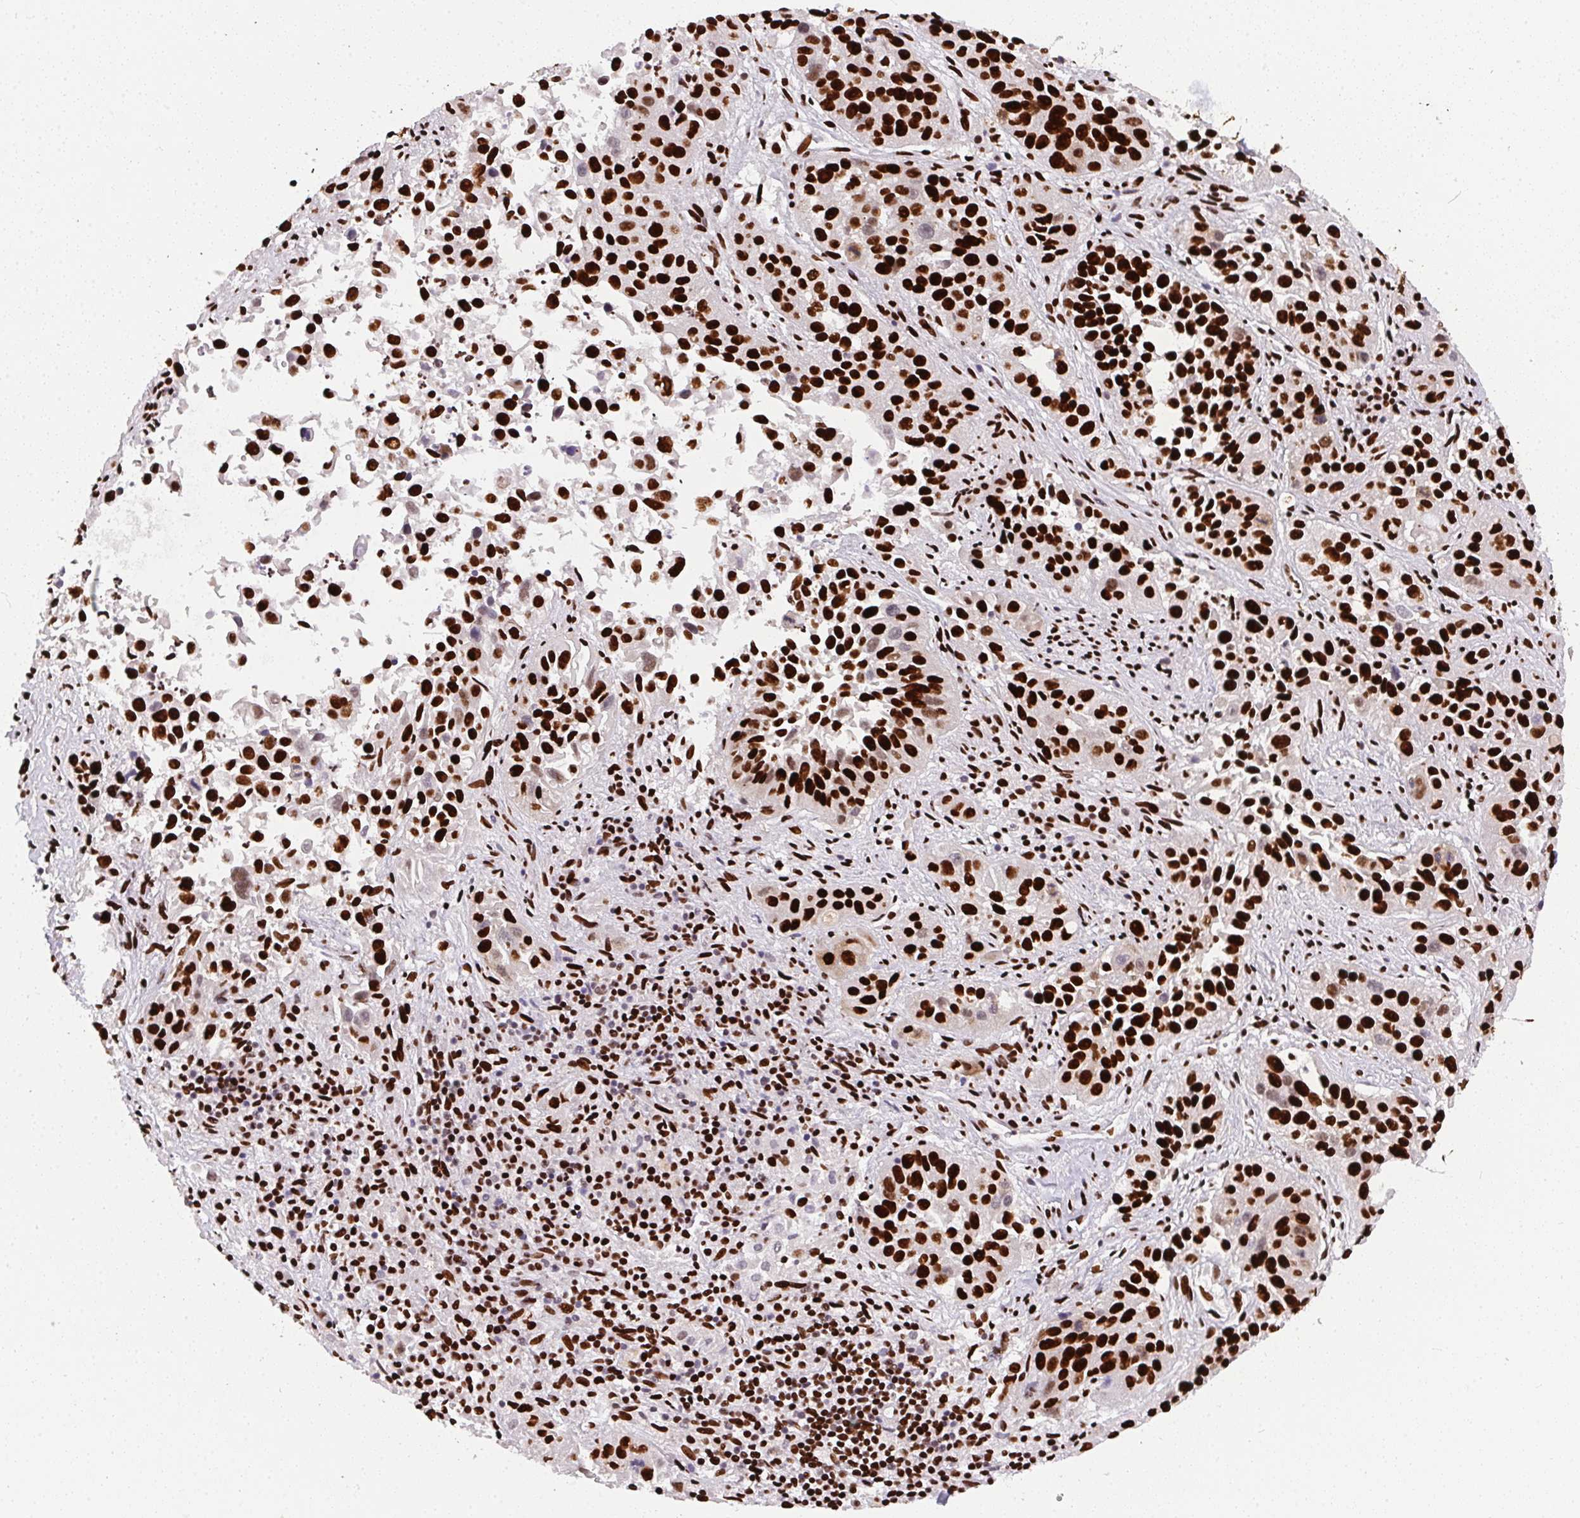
{"staining": {"intensity": "strong", "quantity": ">75%", "location": "nuclear"}, "tissue": "lung cancer", "cell_type": "Tumor cells", "image_type": "cancer", "snomed": [{"axis": "morphology", "description": "Squamous cell carcinoma, NOS"}, {"axis": "topography", "description": "Lung"}], "caption": "Immunohistochemistry (IHC) of human lung cancer shows high levels of strong nuclear expression in about >75% of tumor cells.", "gene": "PAGE3", "patient": {"sex": "female", "age": 61}}